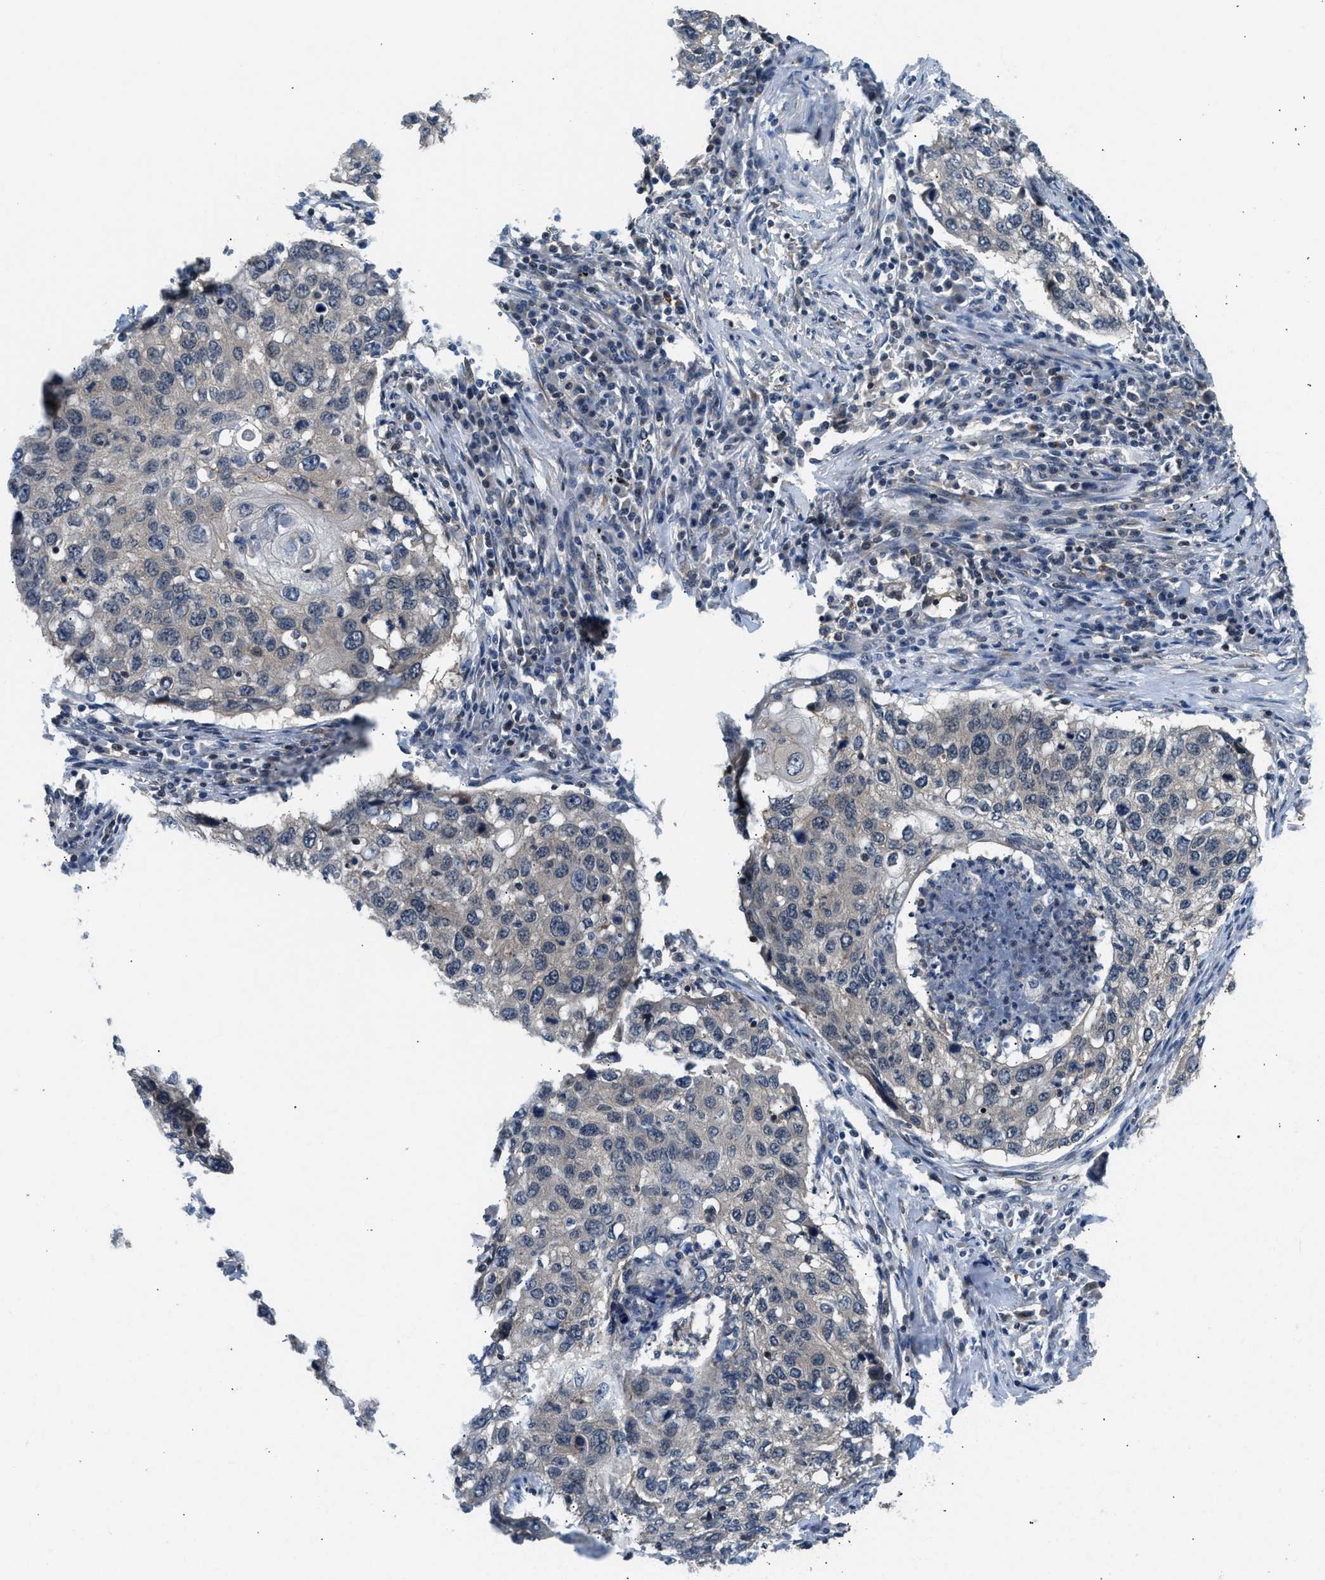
{"staining": {"intensity": "weak", "quantity": "<25%", "location": "cytoplasmic/membranous"}, "tissue": "lung cancer", "cell_type": "Tumor cells", "image_type": "cancer", "snomed": [{"axis": "morphology", "description": "Squamous cell carcinoma, NOS"}, {"axis": "topography", "description": "Lung"}], "caption": "Tumor cells show no significant expression in lung squamous cell carcinoma.", "gene": "MTMR1", "patient": {"sex": "female", "age": 63}}